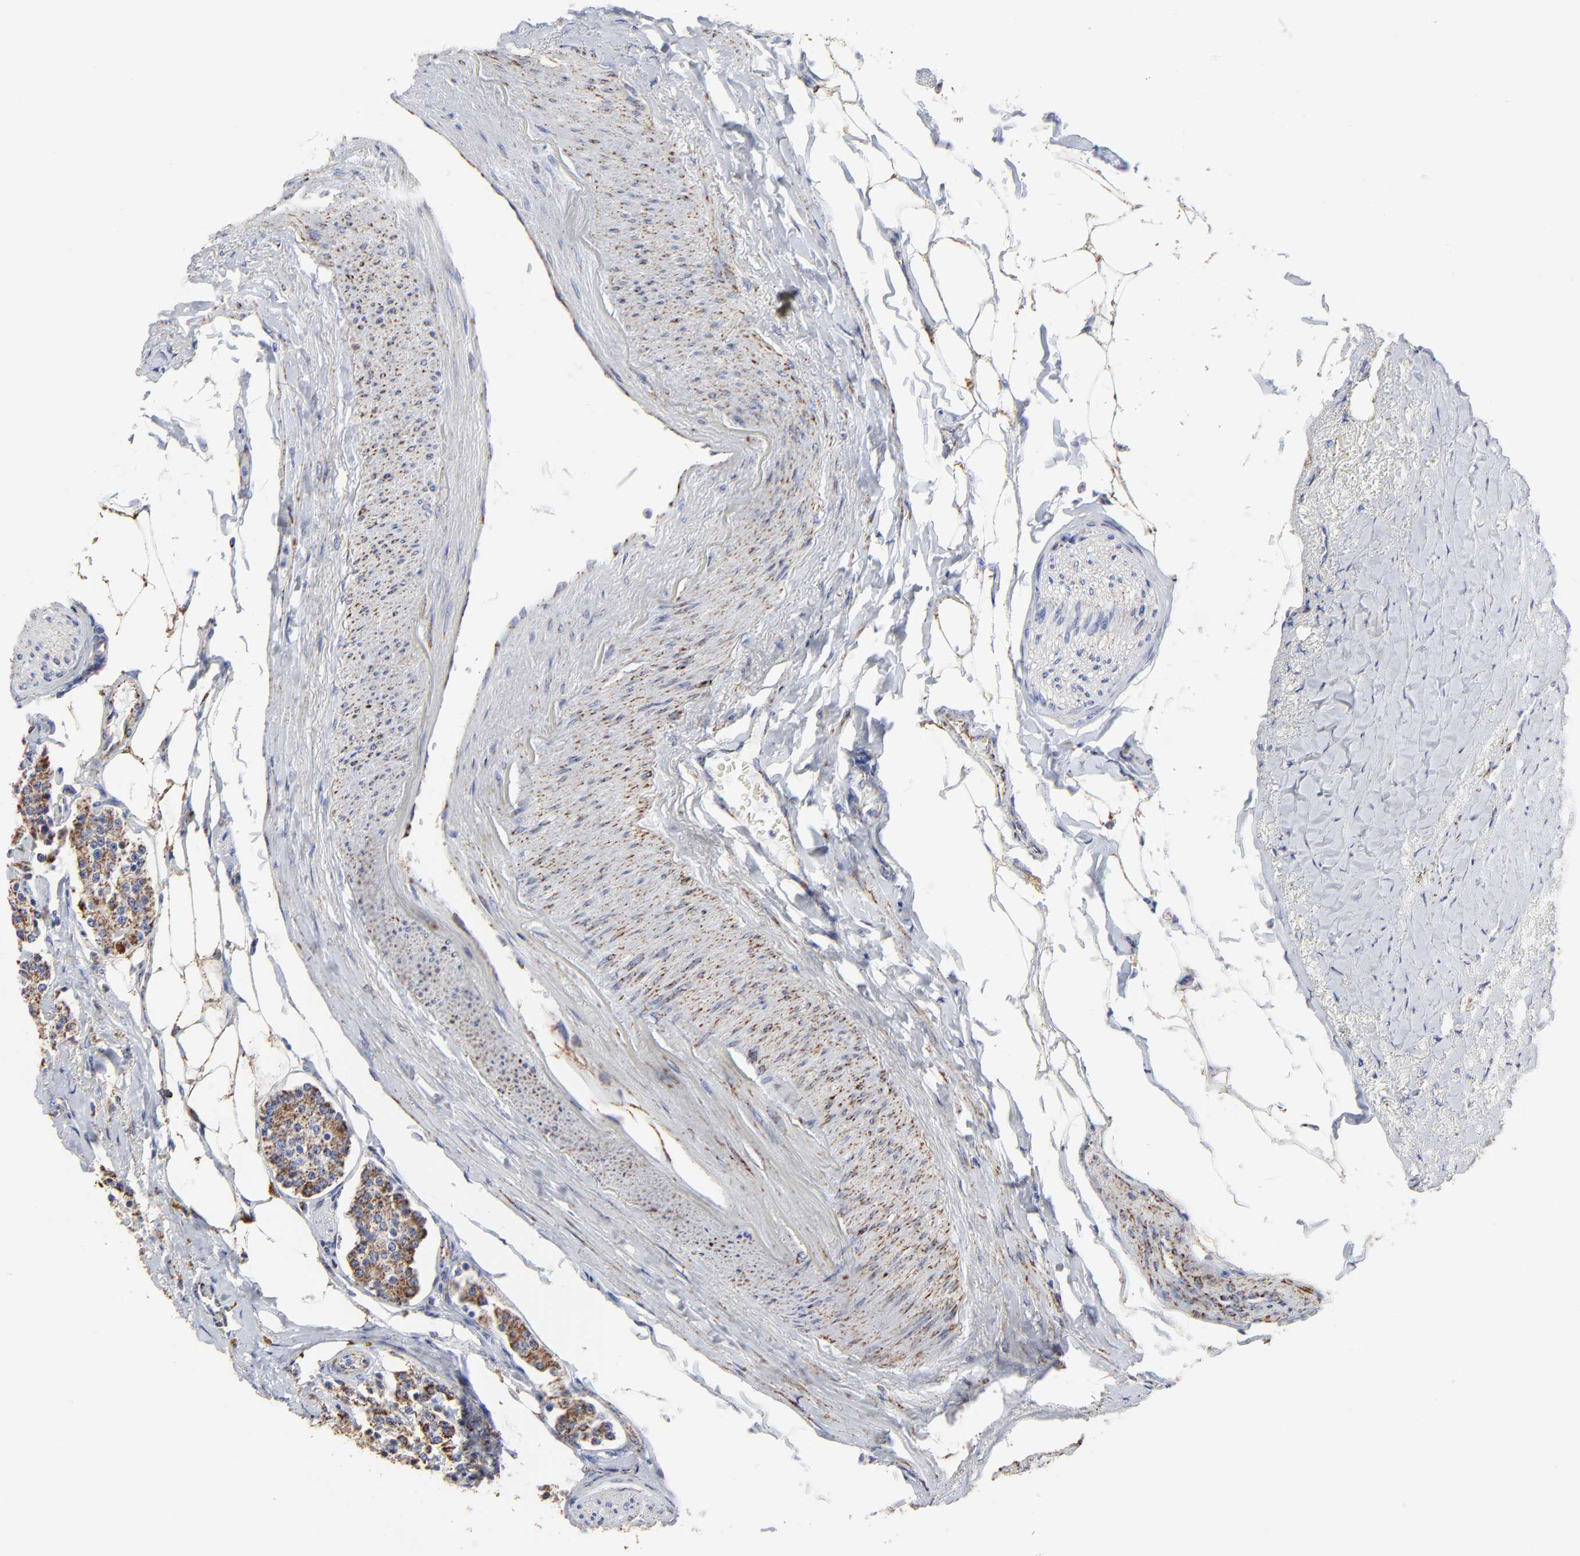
{"staining": {"intensity": "strong", "quantity": "25%-75%", "location": "cytoplasmic/membranous"}, "tissue": "carcinoid", "cell_type": "Tumor cells", "image_type": "cancer", "snomed": [{"axis": "morphology", "description": "Carcinoid, malignant, NOS"}, {"axis": "topography", "description": "Colon"}], "caption": "Malignant carcinoid tissue displays strong cytoplasmic/membranous expression in approximately 25%-75% of tumor cells, visualized by immunohistochemistry.", "gene": "PINK1", "patient": {"sex": "female", "age": 61}}